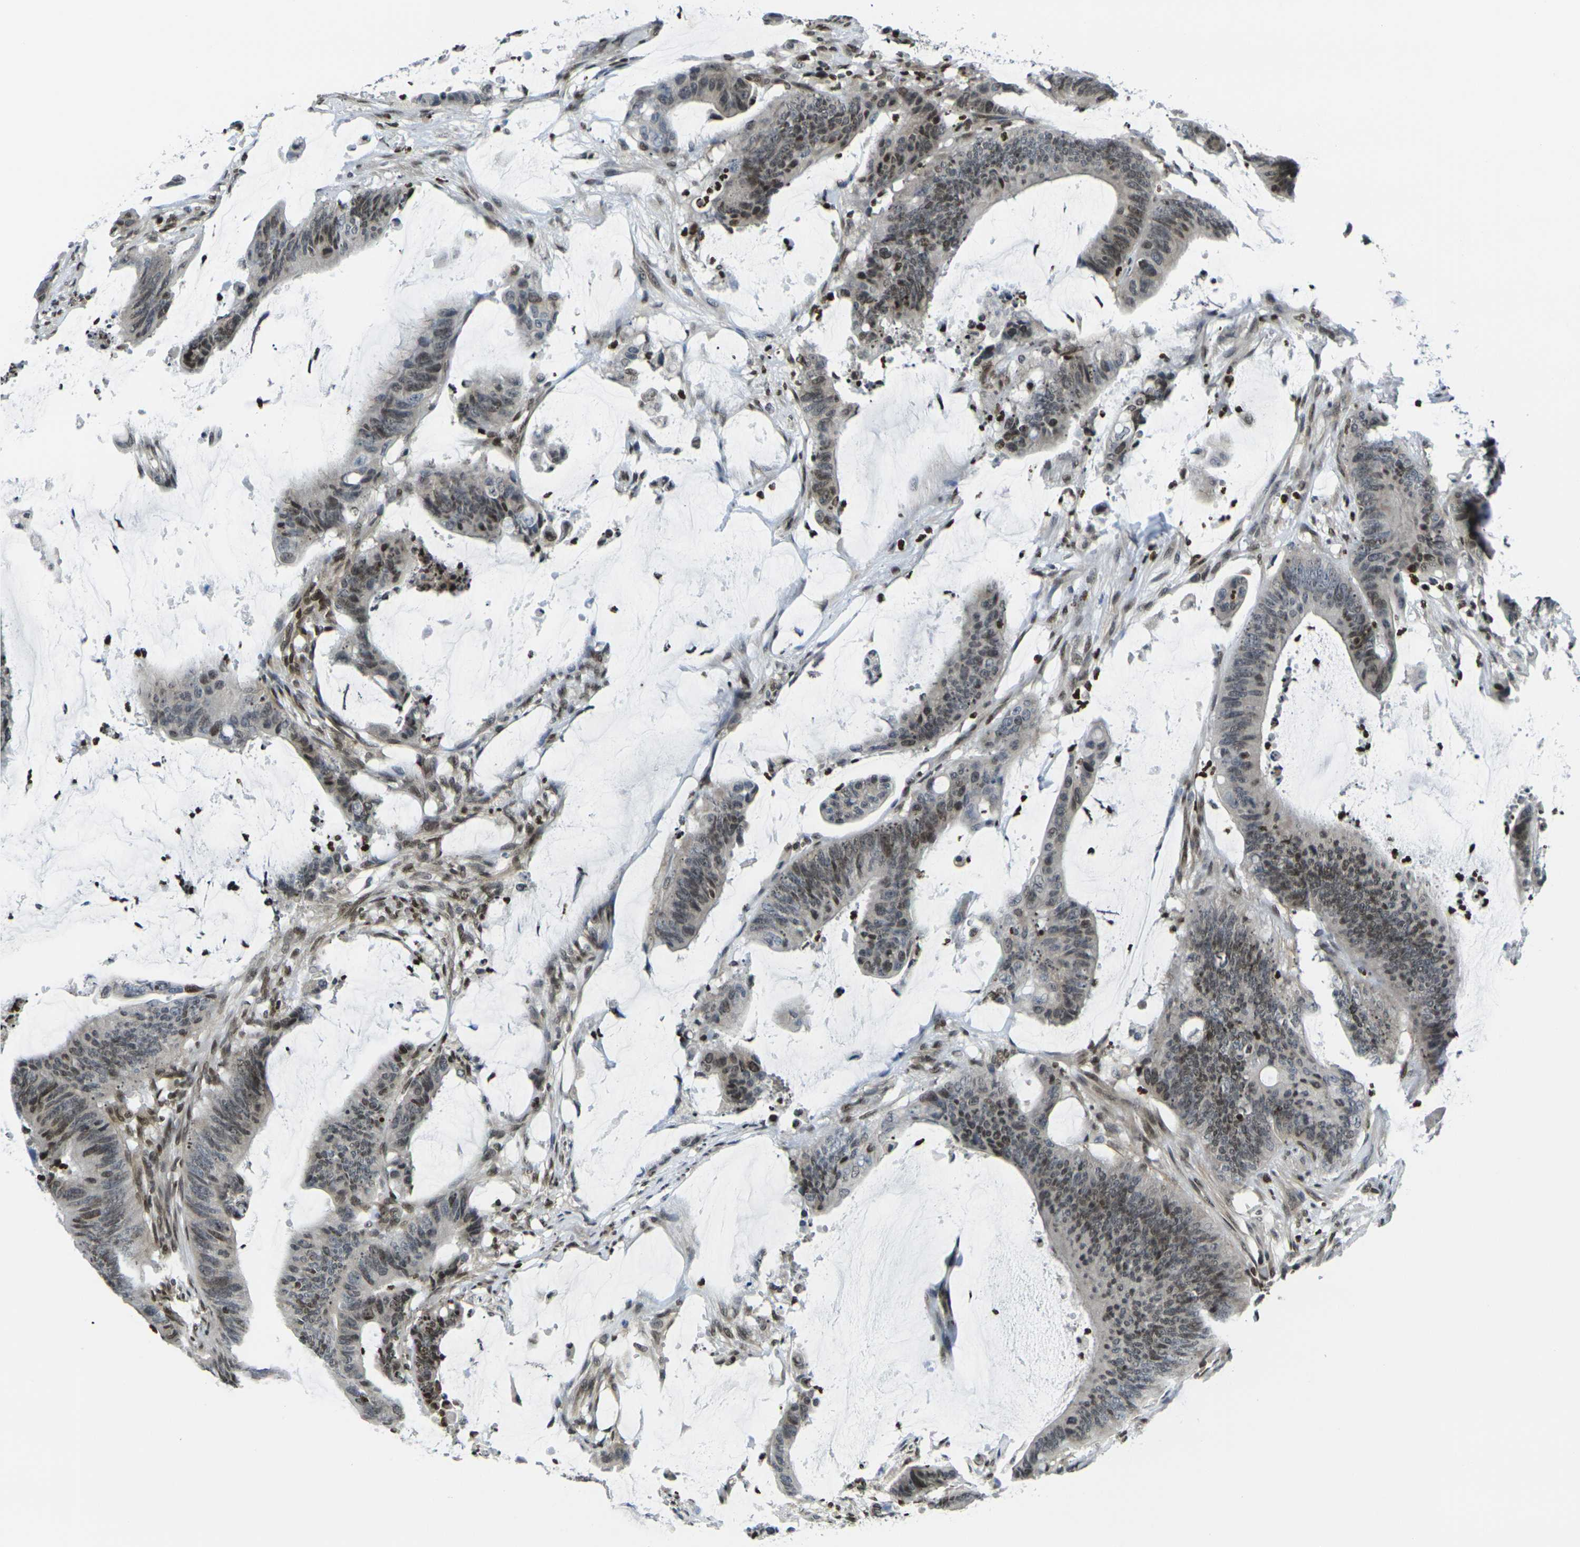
{"staining": {"intensity": "weak", "quantity": "<25%", "location": "nuclear"}, "tissue": "colorectal cancer", "cell_type": "Tumor cells", "image_type": "cancer", "snomed": [{"axis": "morphology", "description": "Adenocarcinoma, NOS"}, {"axis": "topography", "description": "Rectum"}], "caption": "A high-resolution image shows immunohistochemistry staining of adenocarcinoma (colorectal), which exhibits no significant staining in tumor cells. (DAB IHC, high magnification).", "gene": "H1-10", "patient": {"sex": "female", "age": 66}}